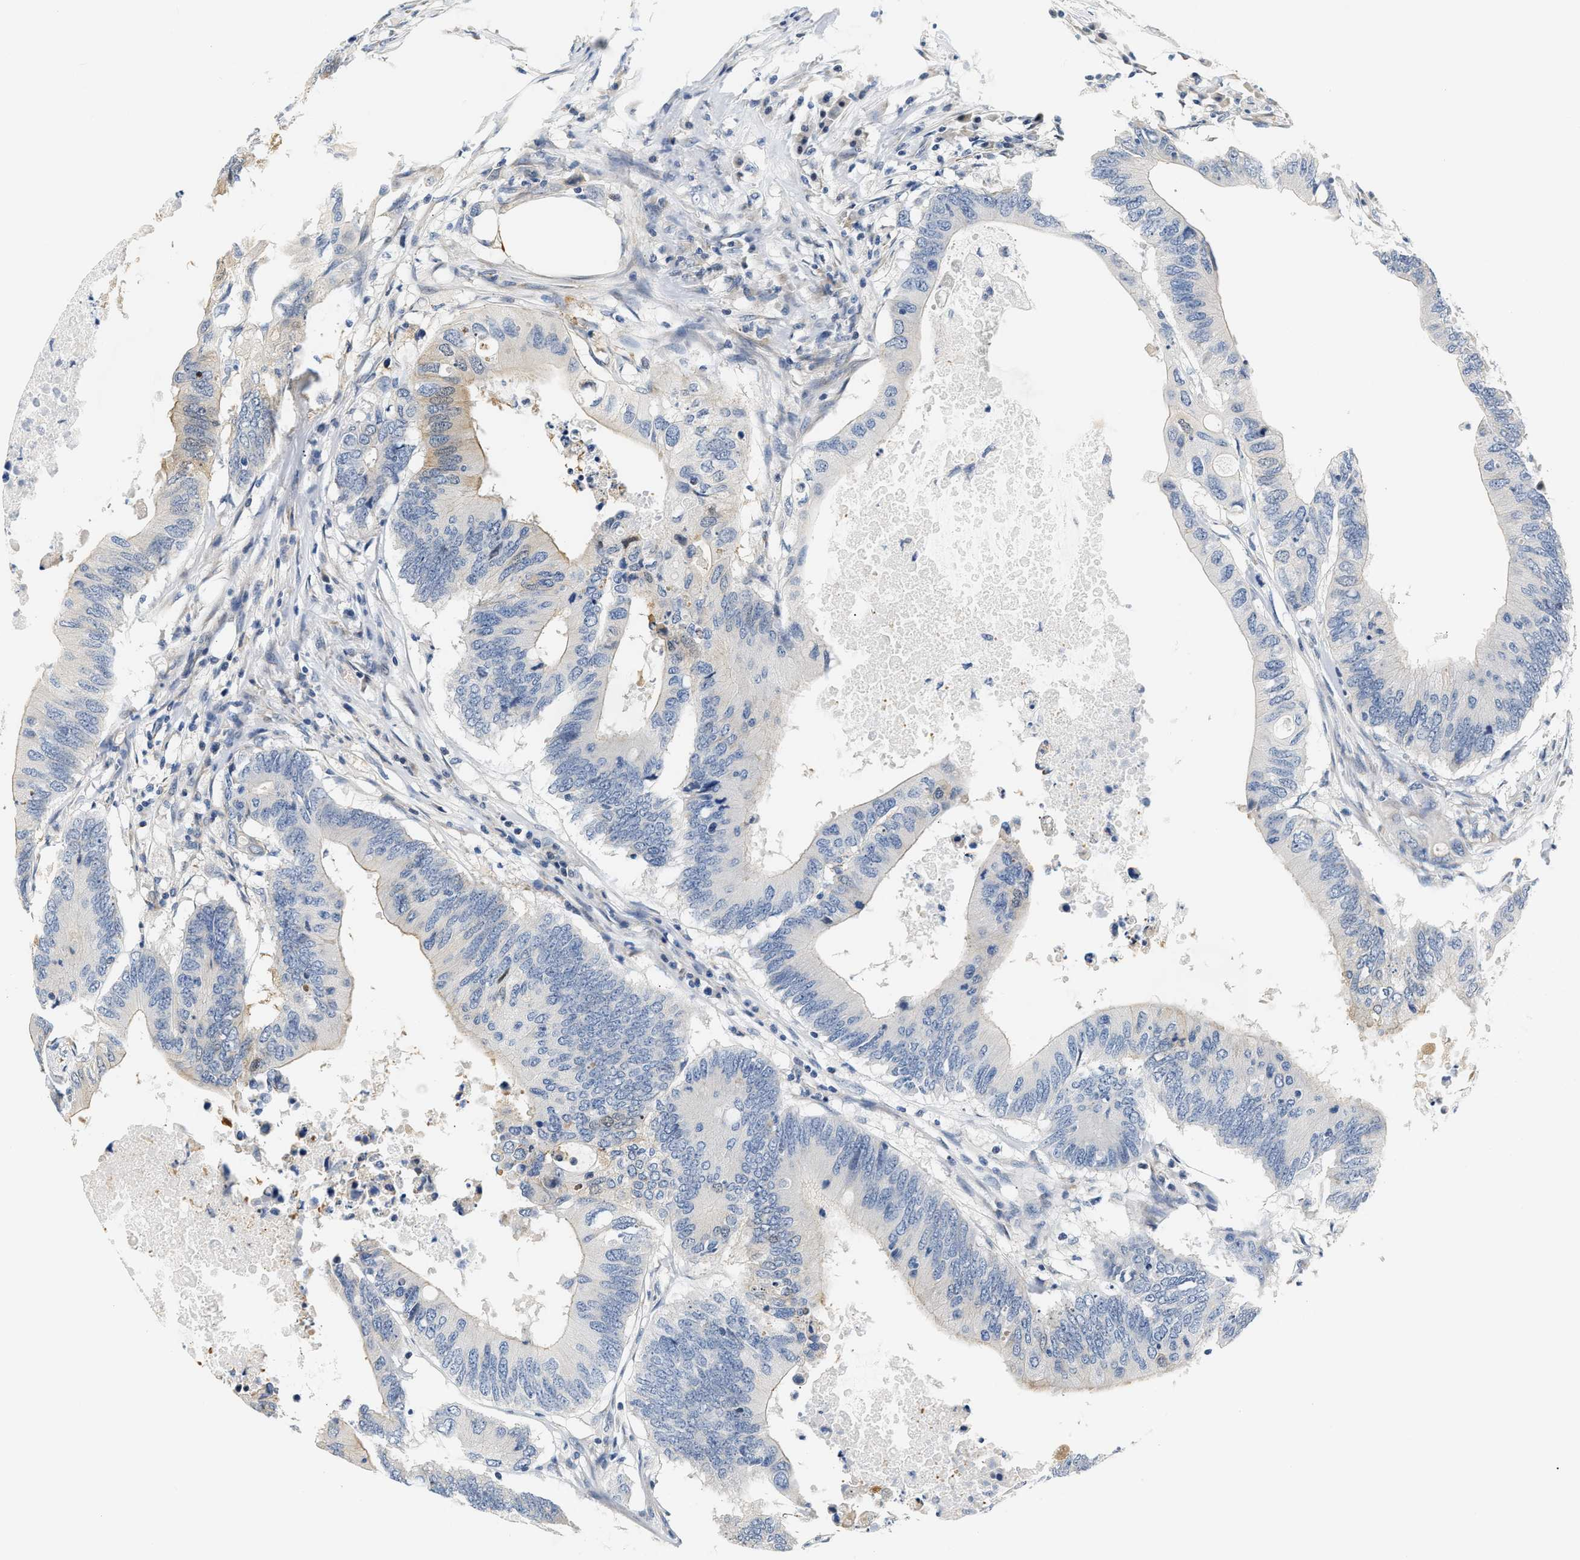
{"staining": {"intensity": "weak", "quantity": "<25%", "location": "cytoplasmic/membranous"}, "tissue": "colorectal cancer", "cell_type": "Tumor cells", "image_type": "cancer", "snomed": [{"axis": "morphology", "description": "Adenocarcinoma, NOS"}, {"axis": "topography", "description": "Colon"}], "caption": "DAB immunohistochemical staining of human colorectal cancer demonstrates no significant staining in tumor cells.", "gene": "TNIP2", "patient": {"sex": "male", "age": 71}}